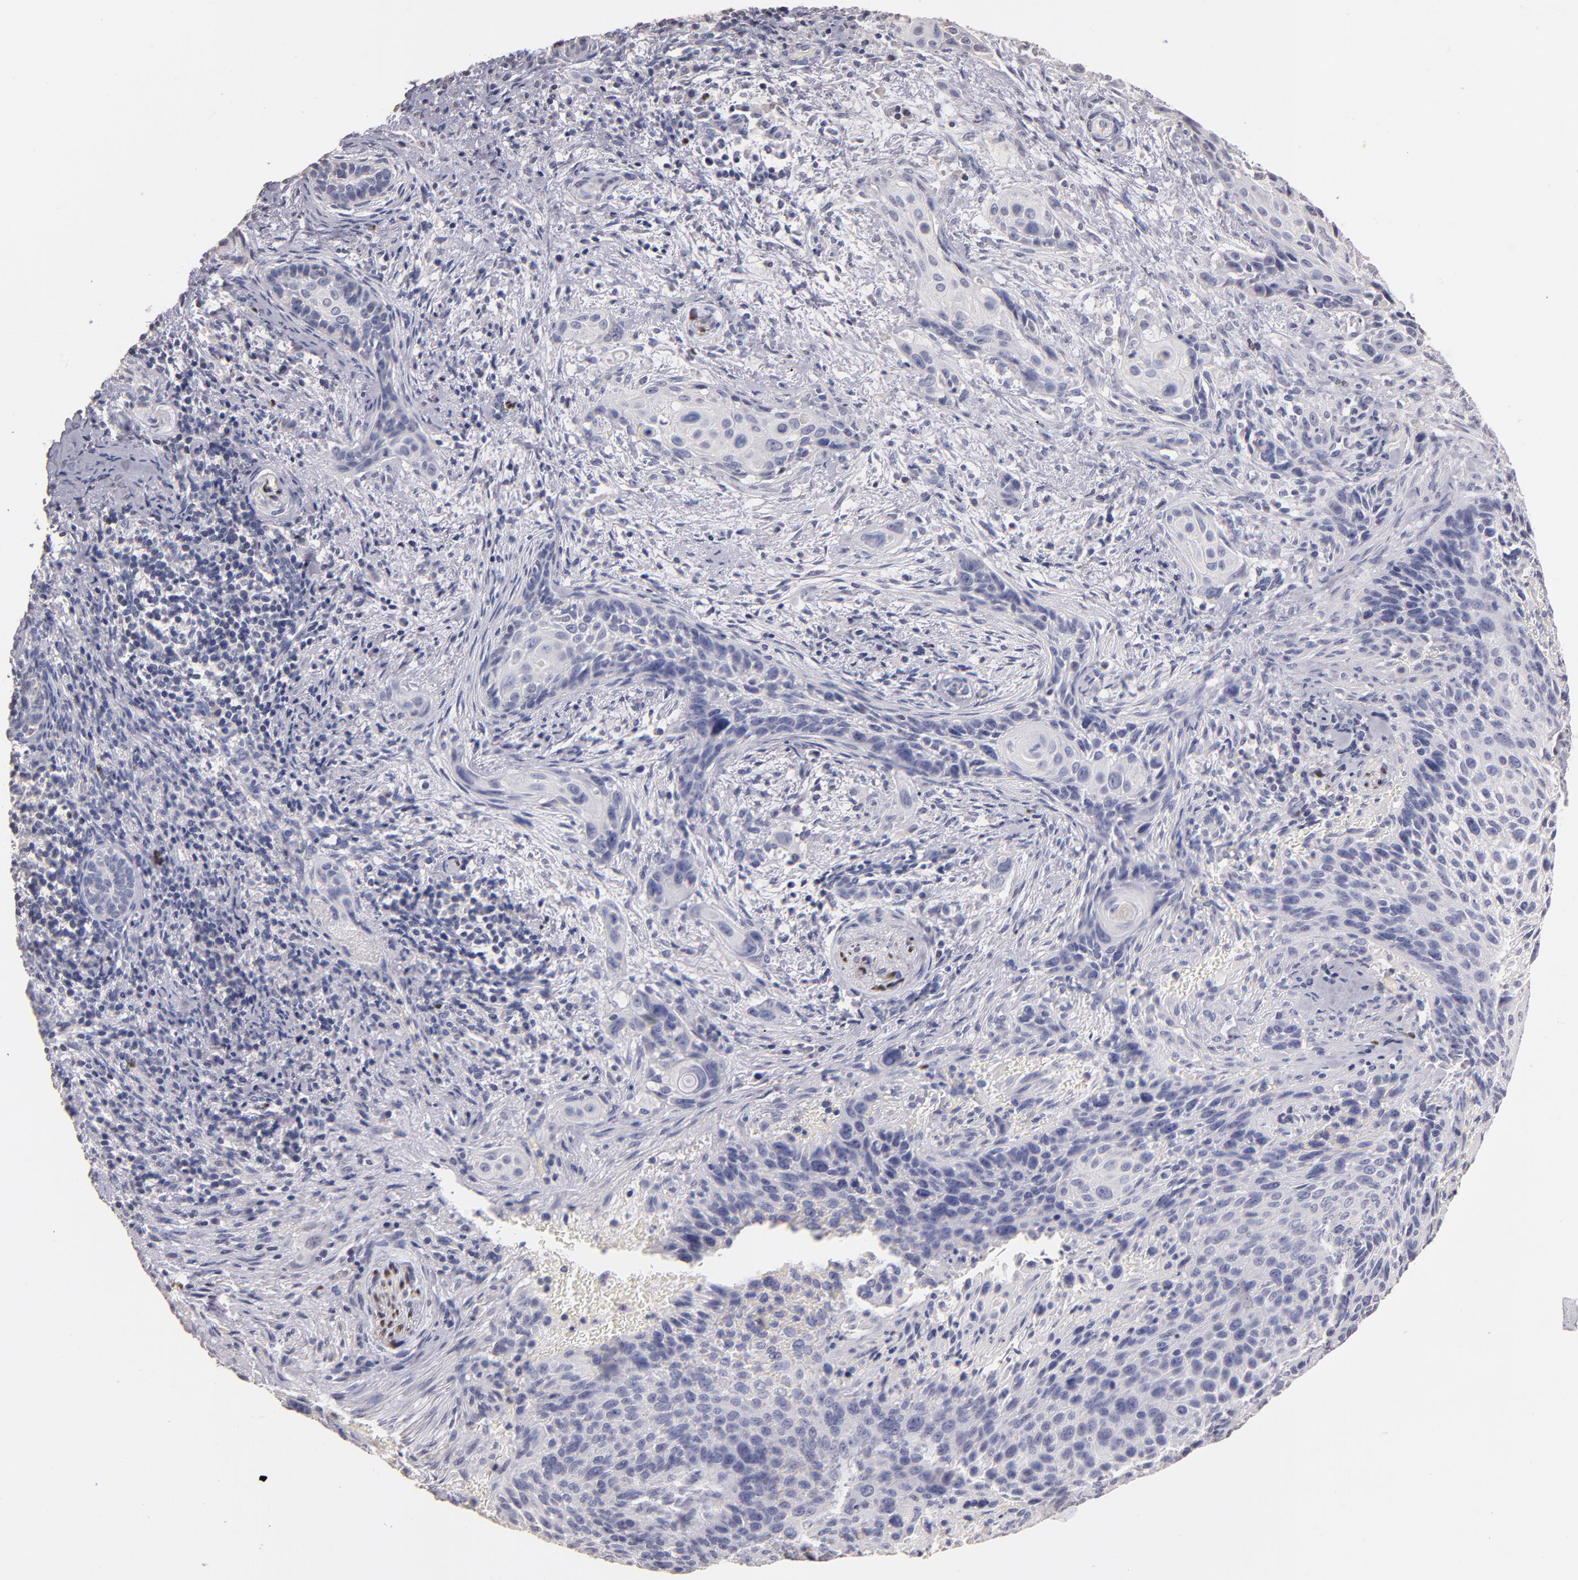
{"staining": {"intensity": "negative", "quantity": "none", "location": "none"}, "tissue": "cervical cancer", "cell_type": "Tumor cells", "image_type": "cancer", "snomed": [{"axis": "morphology", "description": "Squamous cell carcinoma, NOS"}, {"axis": "topography", "description": "Cervix"}], "caption": "The photomicrograph exhibits no staining of tumor cells in squamous cell carcinoma (cervical). (Stains: DAB (3,3'-diaminobenzidine) immunohistochemistry with hematoxylin counter stain, Microscopy: brightfield microscopy at high magnification).", "gene": "SOX10", "patient": {"sex": "female", "age": 33}}